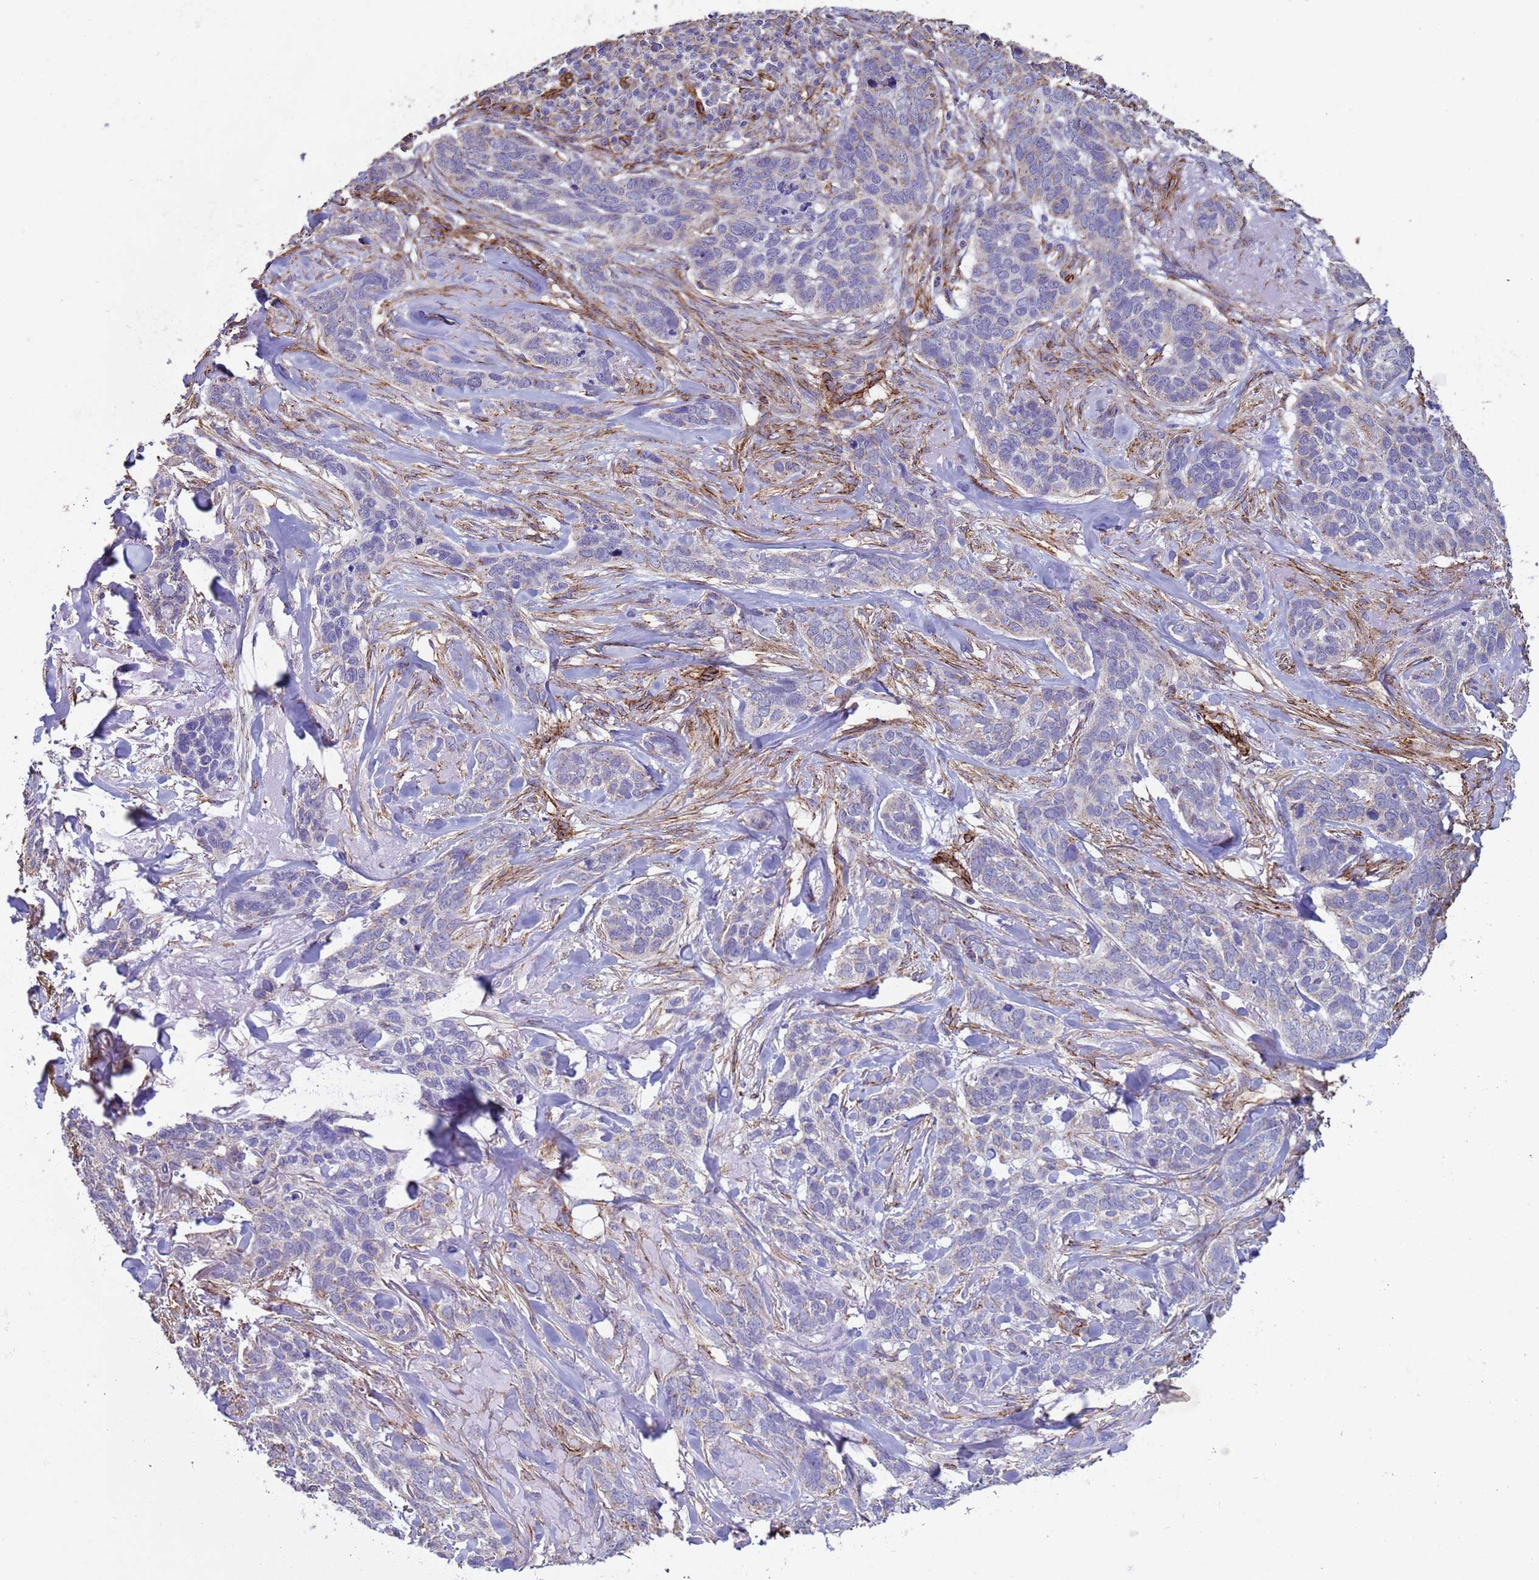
{"staining": {"intensity": "weak", "quantity": "<25%", "location": "cytoplasmic/membranous"}, "tissue": "skin cancer", "cell_type": "Tumor cells", "image_type": "cancer", "snomed": [{"axis": "morphology", "description": "Basal cell carcinoma"}, {"axis": "topography", "description": "Skin"}], "caption": "A histopathology image of human skin basal cell carcinoma is negative for staining in tumor cells.", "gene": "GASK1A", "patient": {"sex": "male", "age": 86}}